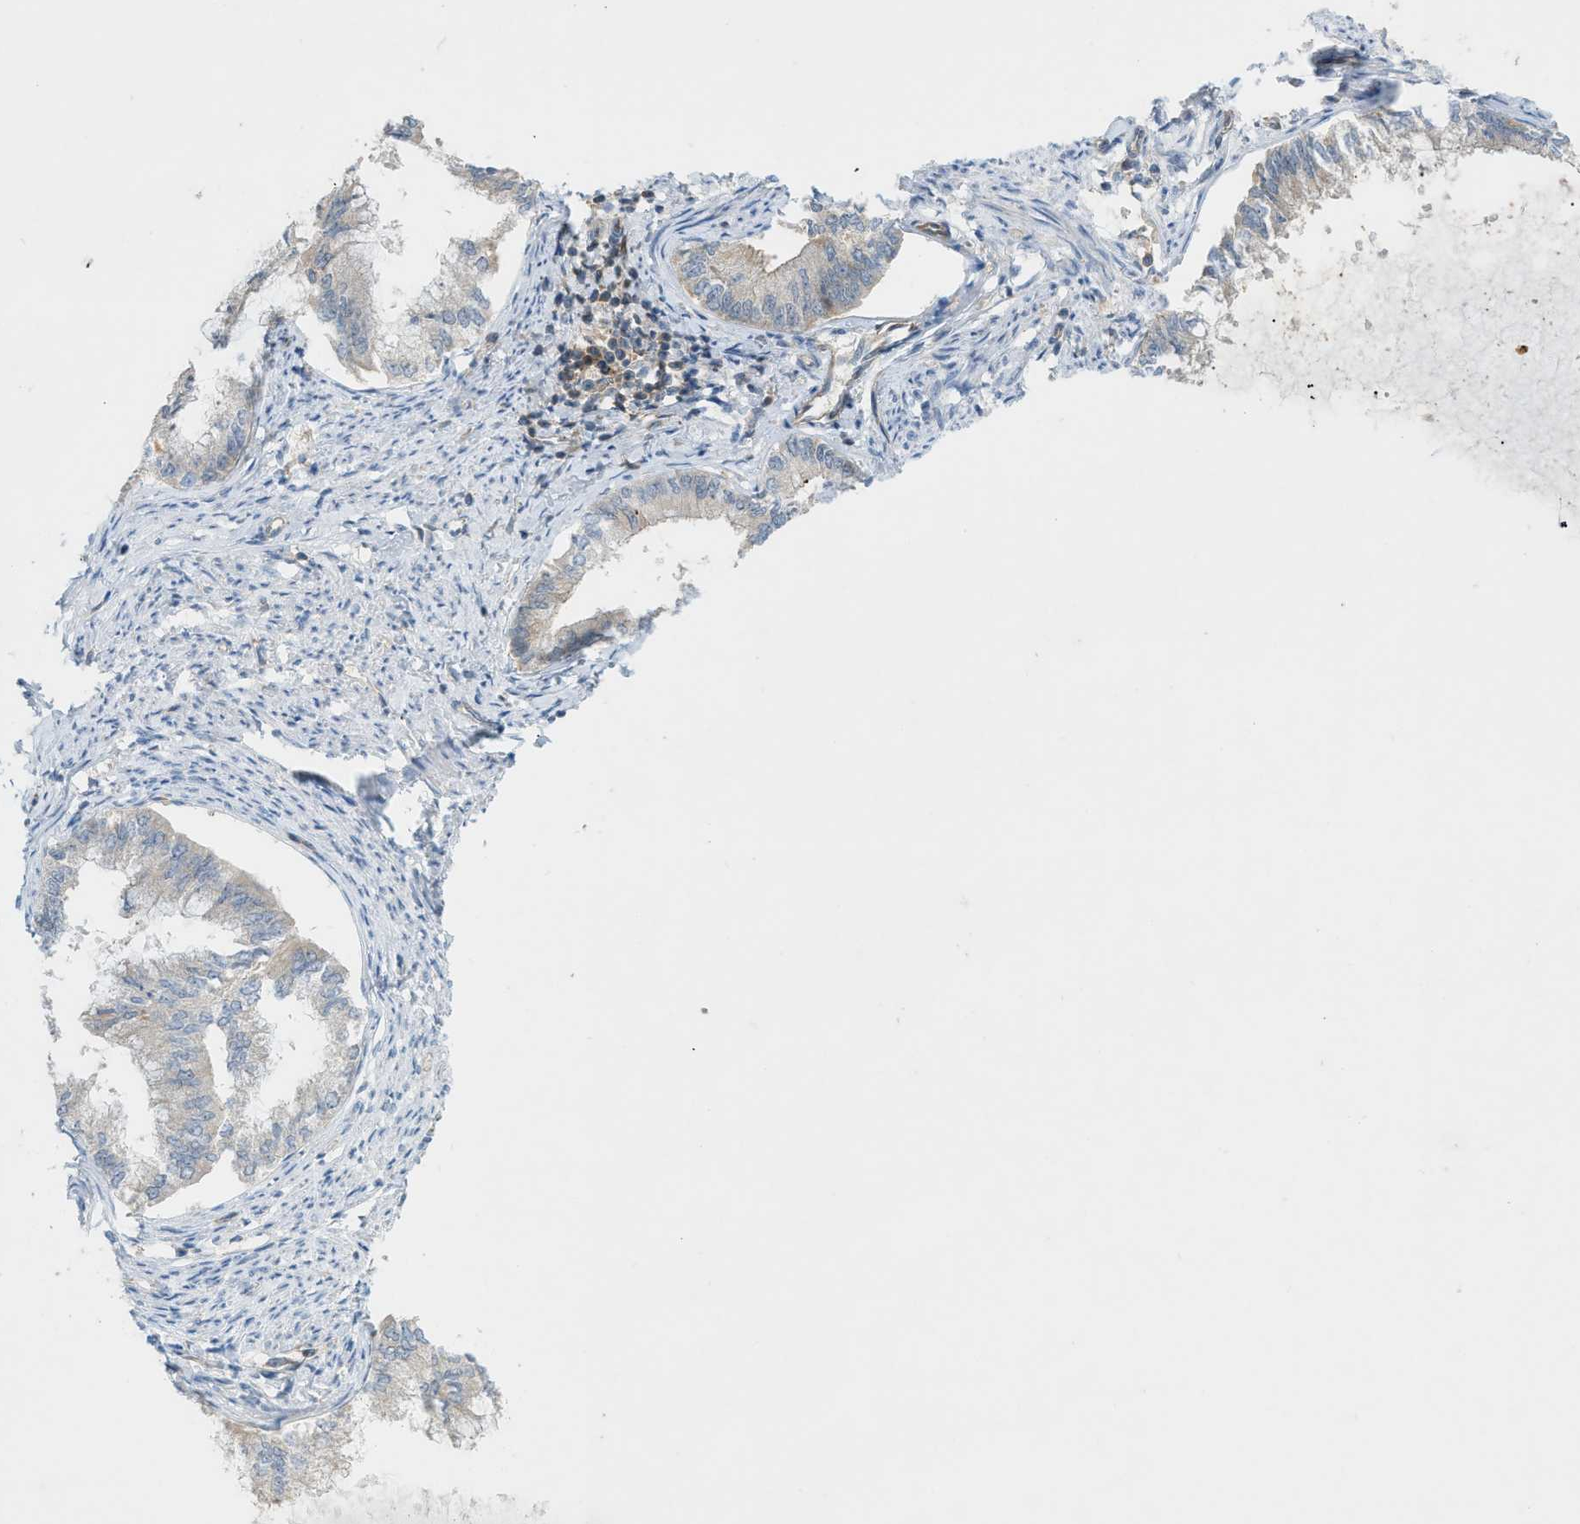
{"staining": {"intensity": "weak", "quantity": "<25%", "location": "cytoplasmic/membranous"}, "tissue": "endometrial cancer", "cell_type": "Tumor cells", "image_type": "cancer", "snomed": [{"axis": "morphology", "description": "Adenocarcinoma, NOS"}, {"axis": "topography", "description": "Endometrium"}], "caption": "There is no significant staining in tumor cells of endometrial cancer.", "gene": "GRK6", "patient": {"sex": "female", "age": 86}}